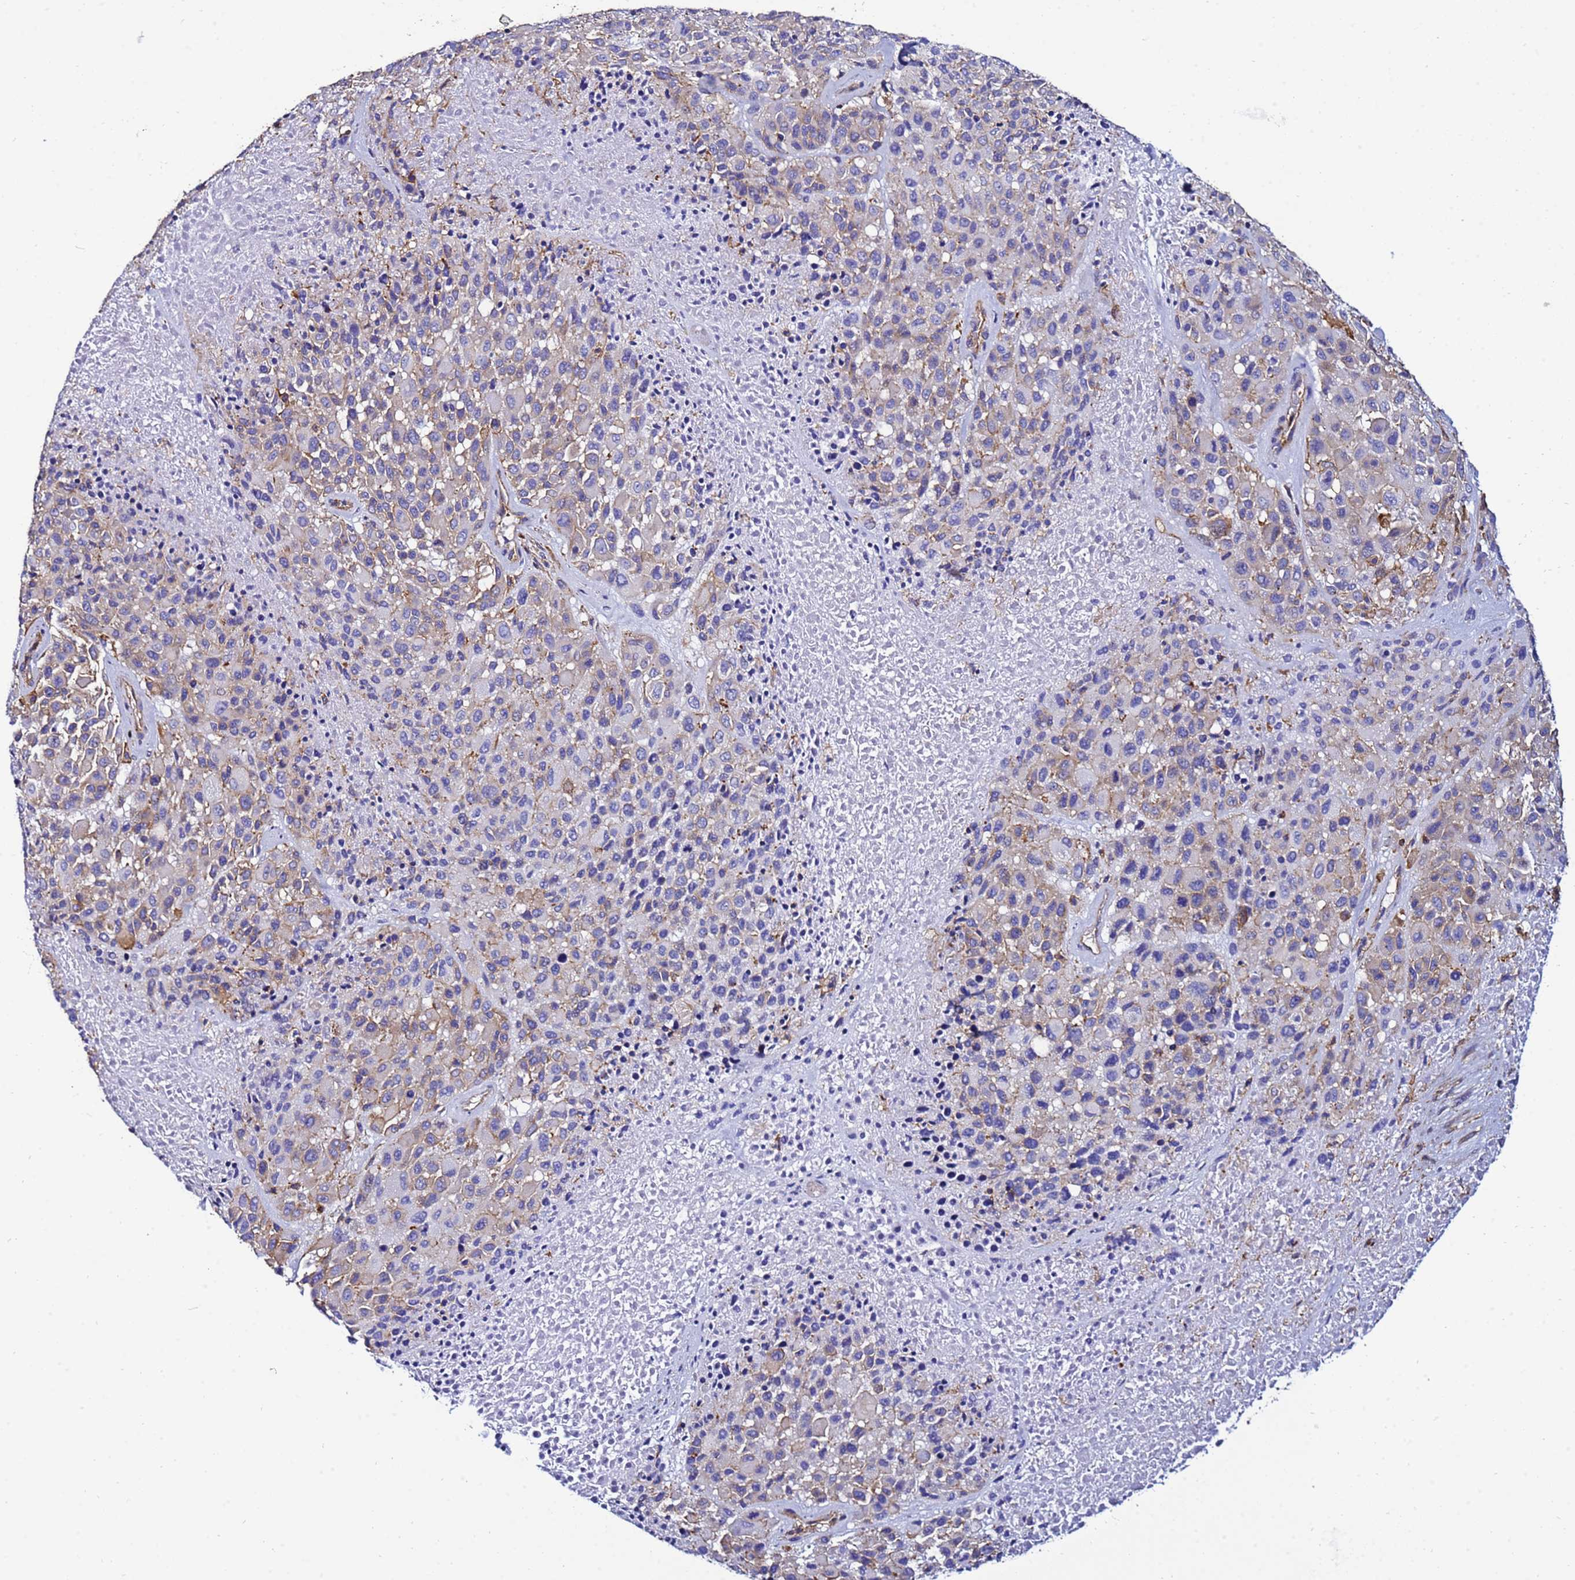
{"staining": {"intensity": "weak", "quantity": "<25%", "location": "cytoplasmic/membranous"}, "tissue": "melanoma", "cell_type": "Tumor cells", "image_type": "cancer", "snomed": [{"axis": "morphology", "description": "Malignant melanoma, Metastatic site"}, {"axis": "topography", "description": "Skin"}], "caption": "Photomicrograph shows no protein positivity in tumor cells of melanoma tissue. The staining was performed using DAB to visualize the protein expression in brown, while the nuclei were stained in blue with hematoxylin (Magnification: 20x).", "gene": "ACTB", "patient": {"sex": "female", "age": 81}}